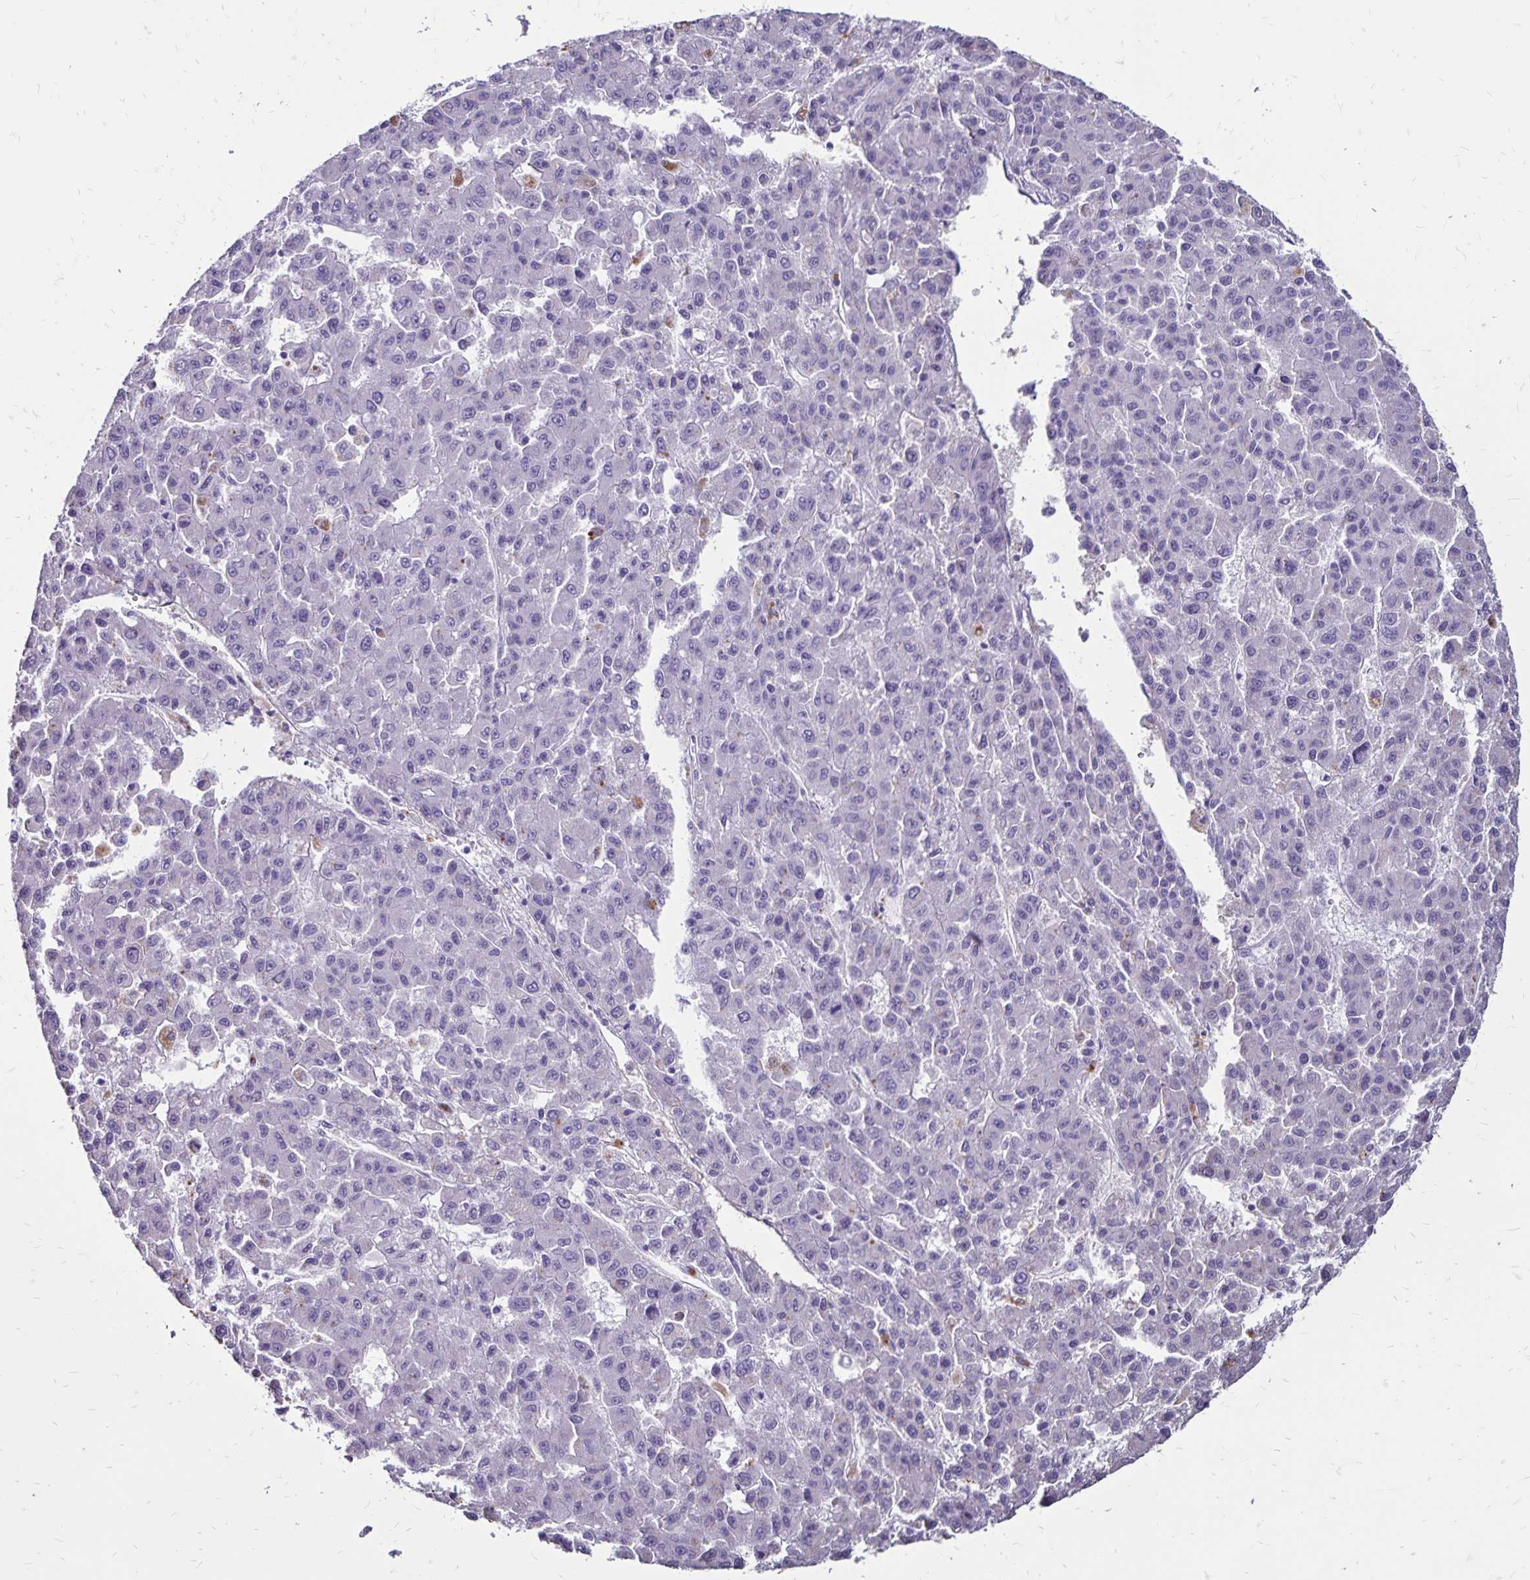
{"staining": {"intensity": "negative", "quantity": "none", "location": "none"}, "tissue": "liver cancer", "cell_type": "Tumor cells", "image_type": "cancer", "snomed": [{"axis": "morphology", "description": "Carcinoma, Hepatocellular, NOS"}, {"axis": "topography", "description": "Liver"}], "caption": "Tumor cells are negative for protein expression in human liver hepatocellular carcinoma.", "gene": "EVPL", "patient": {"sex": "male", "age": 70}}